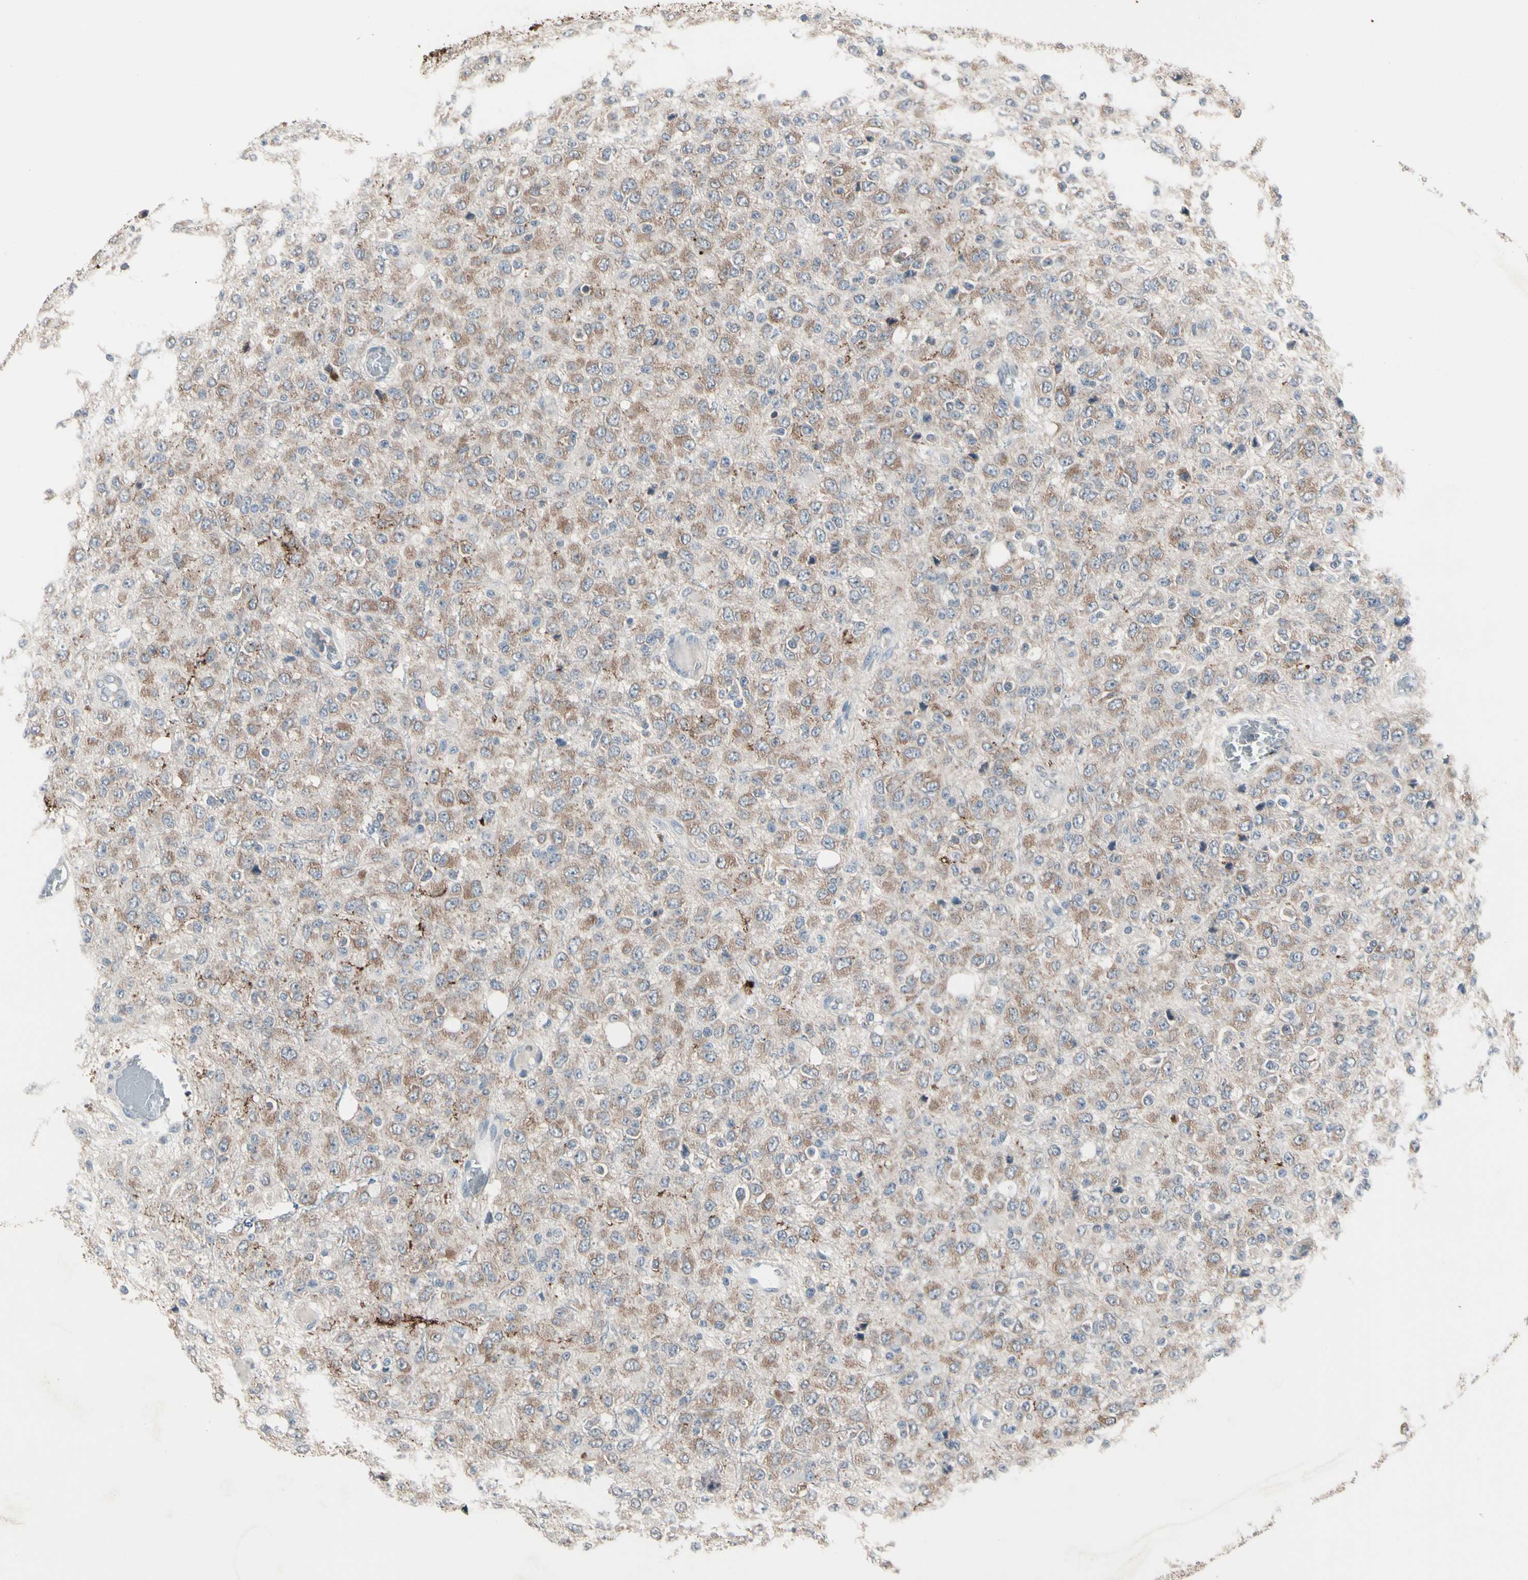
{"staining": {"intensity": "moderate", "quantity": "25%-75%", "location": "cytoplasmic/membranous"}, "tissue": "glioma", "cell_type": "Tumor cells", "image_type": "cancer", "snomed": [{"axis": "morphology", "description": "Glioma, malignant, High grade"}, {"axis": "topography", "description": "pancreas cauda"}], "caption": "Glioma stained for a protein demonstrates moderate cytoplasmic/membranous positivity in tumor cells. Immunohistochemistry stains the protein of interest in brown and the nuclei are stained blue.", "gene": "SV2A", "patient": {"sex": "male", "age": 60}}